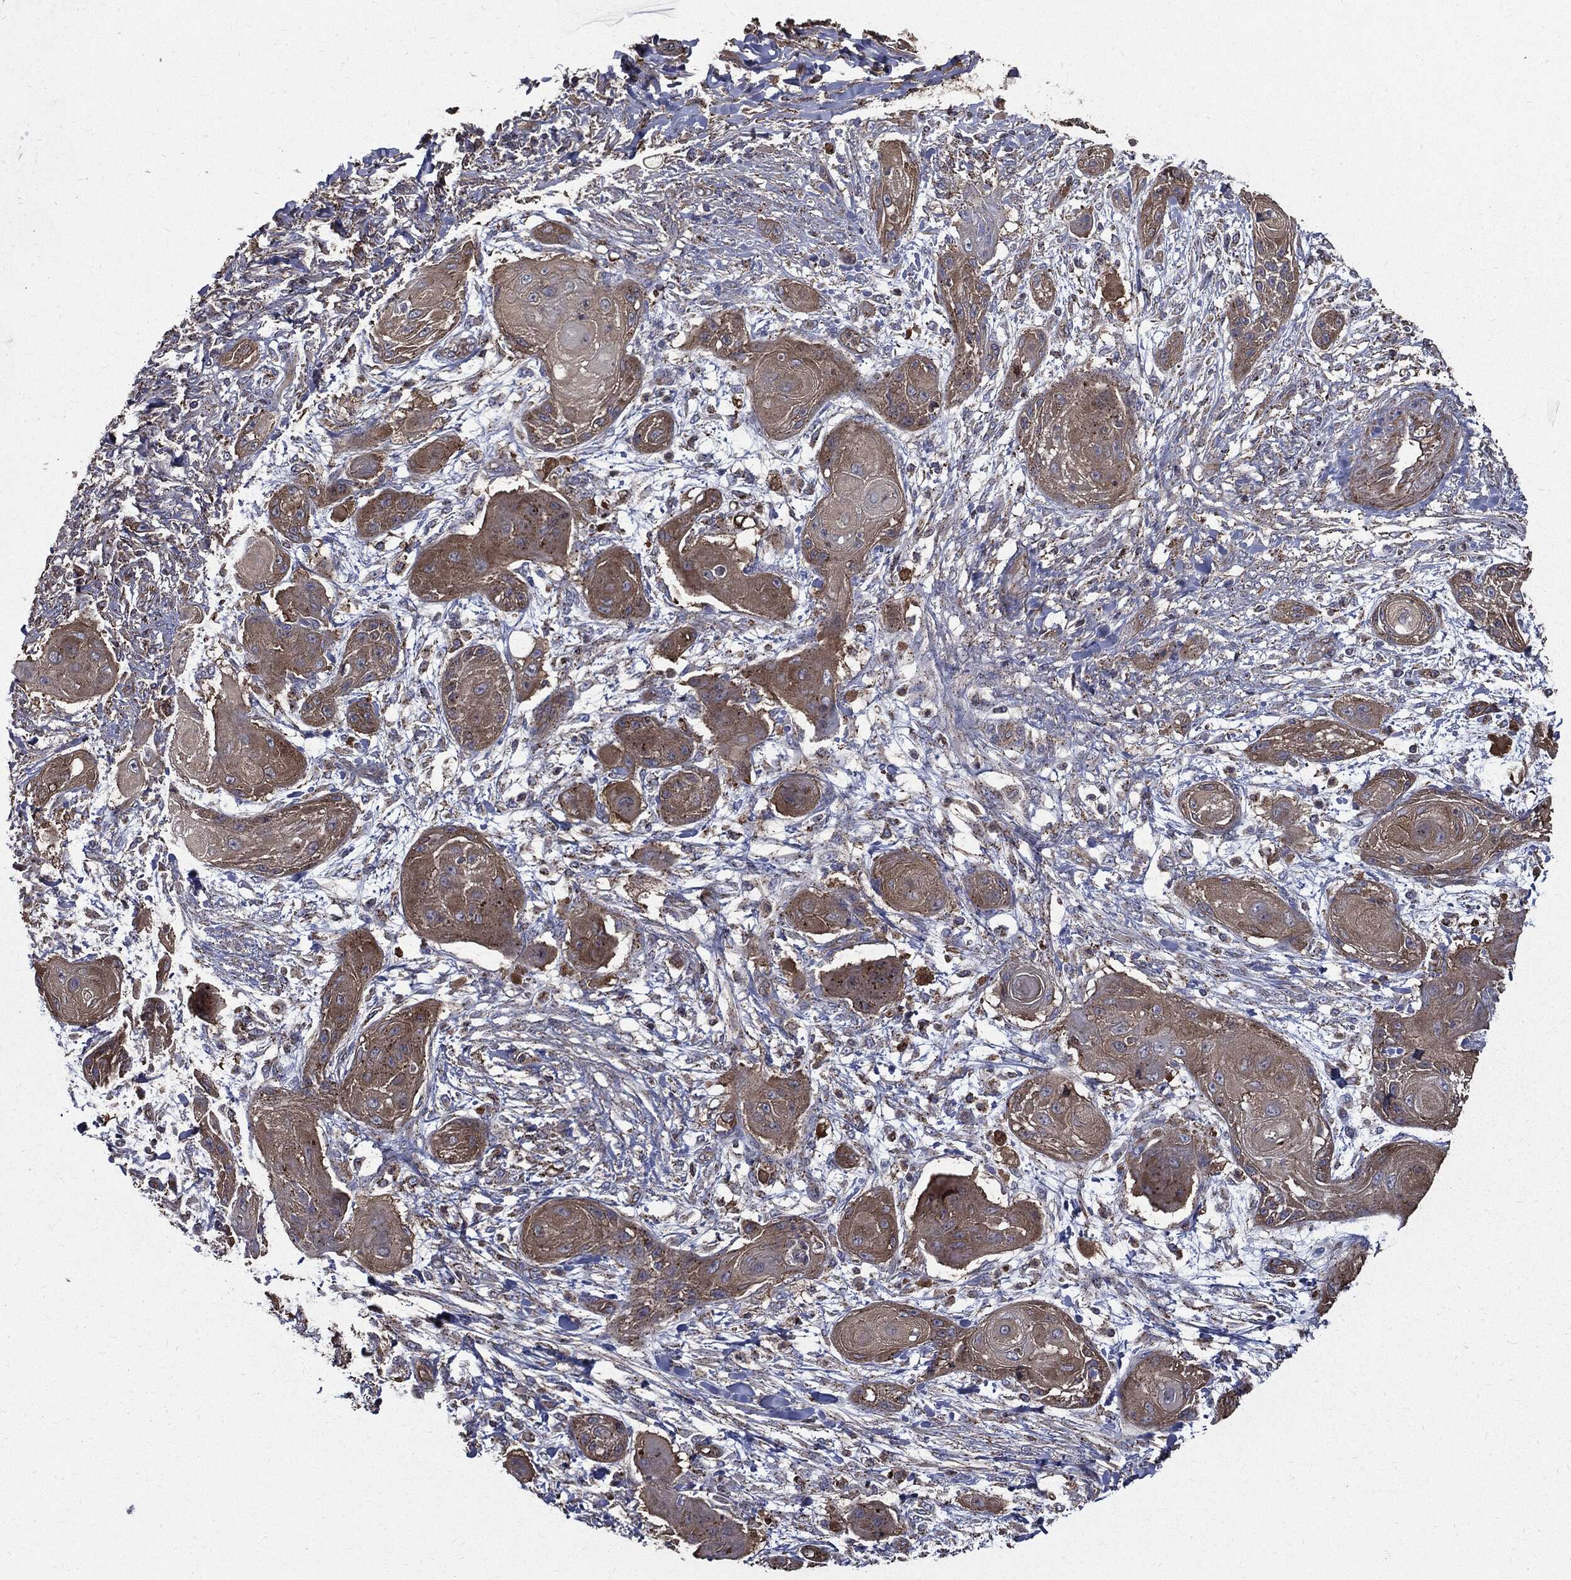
{"staining": {"intensity": "moderate", "quantity": "25%-75%", "location": "cytoplasmic/membranous"}, "tissue": "skin cancer", "cell_type": "Tumor cells", "image_type": "cancer", "snomed": [{"axis": "morphology", "description": "Squamous cell carcinoma, NOS"}, {"axis": "topography", "description": "Skin"}], "caption": "Human skin cancer stained for a protein (brown) demonstrates moderate cytoplasmic/membranous positive staining in approximately 25%-75% of tumor cells.", "gene": "PDCD6IP", "patient": {"sex": "male", "age": 62}}